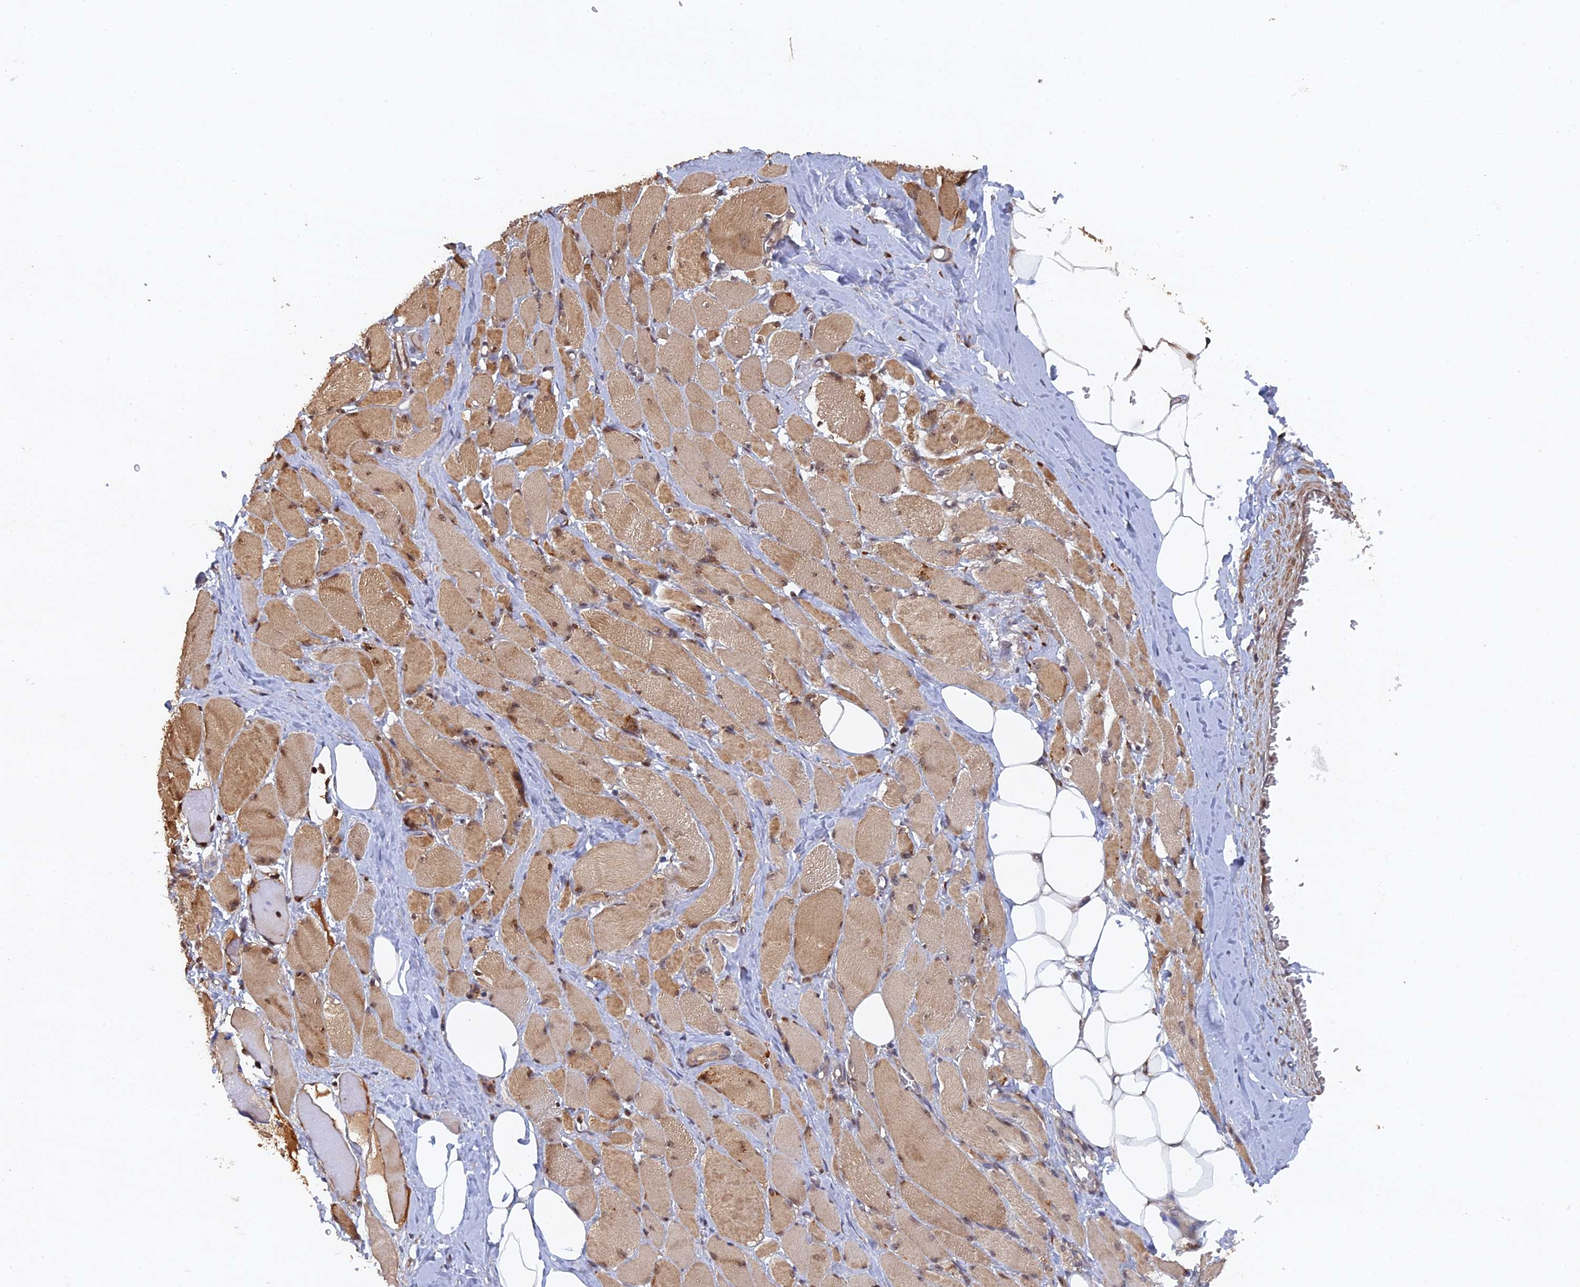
{"staining": {"intensity": "moderate", "quantity": "25%-75%", "location": "cytoplasmic/membranous"}, "tissue": "skeletal muscle", "cell_type": "Myocytes", "image_type": "normal", "snomed": [{"axis": "morphology", "description": "Normal tissue, NOS"}, {"axis": "morphology", "description": "Basal cell carcinoma"}, {"axis": "topography", "description": "Skeletal muscle"}], "caption": "An IHC image of unremarkable tissue is shown. Protein staining in brown highlights moderate cytoplasmic/membranous positivity in skeletal muscle within myocytes.", "gene": "VPS37C", "patient": {"sex": "female", "age": 64}}